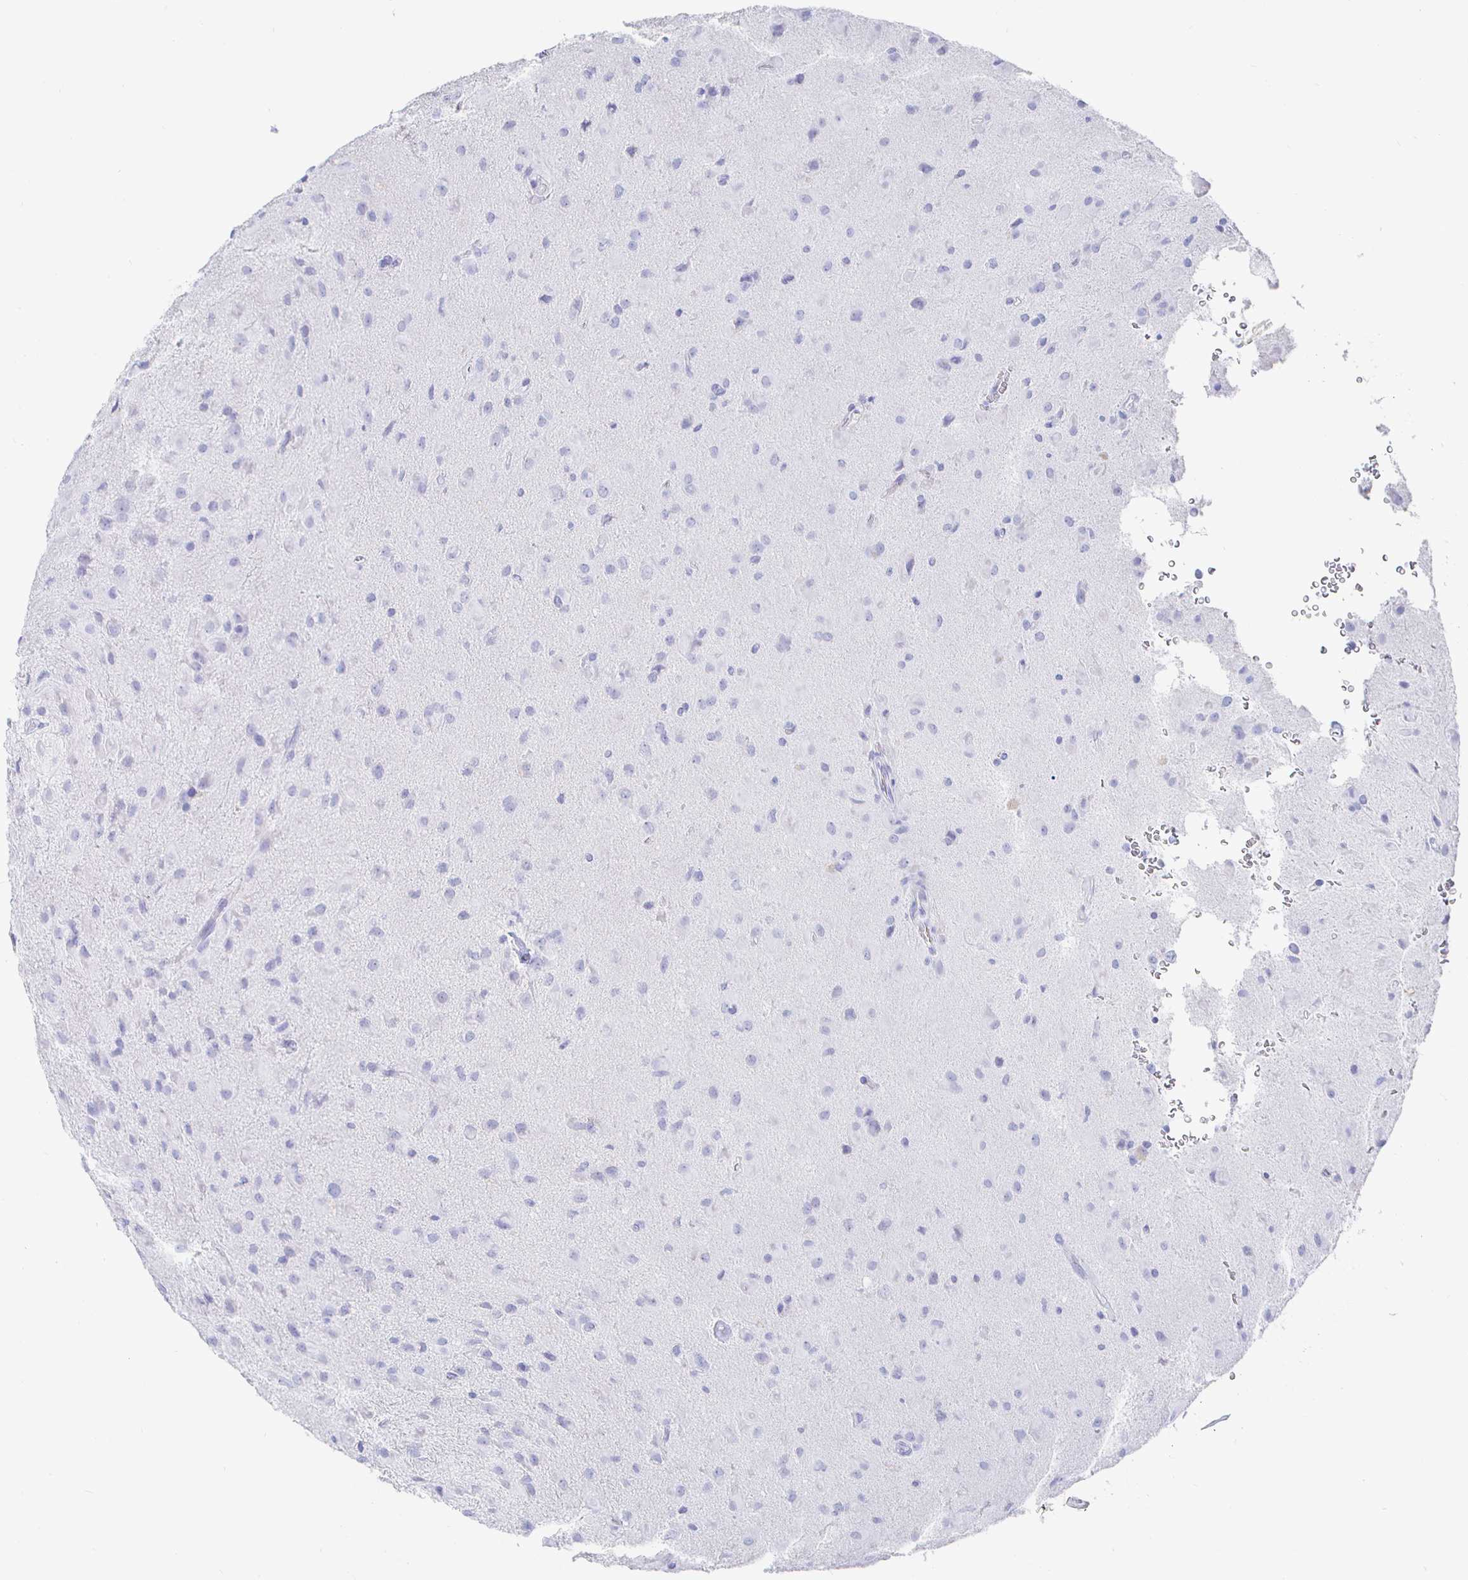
{"staining": {"intensity": "negative", "quantity": "none", "location": "none"}, "tissue": "glioma", "cell_type": "Tumor cells", "image_type": "cancer", "snomed": [{"axis": "morphology", "description": "Glioma, malignant, Low grade"}, {"axis": "topography", "description": "Brain"}], "caption": "An image of glioma stained for a protein displays no brown staining in tumor cells.", "gene": "CLCA1", "patient": {"sex": "male", "age": 58}}